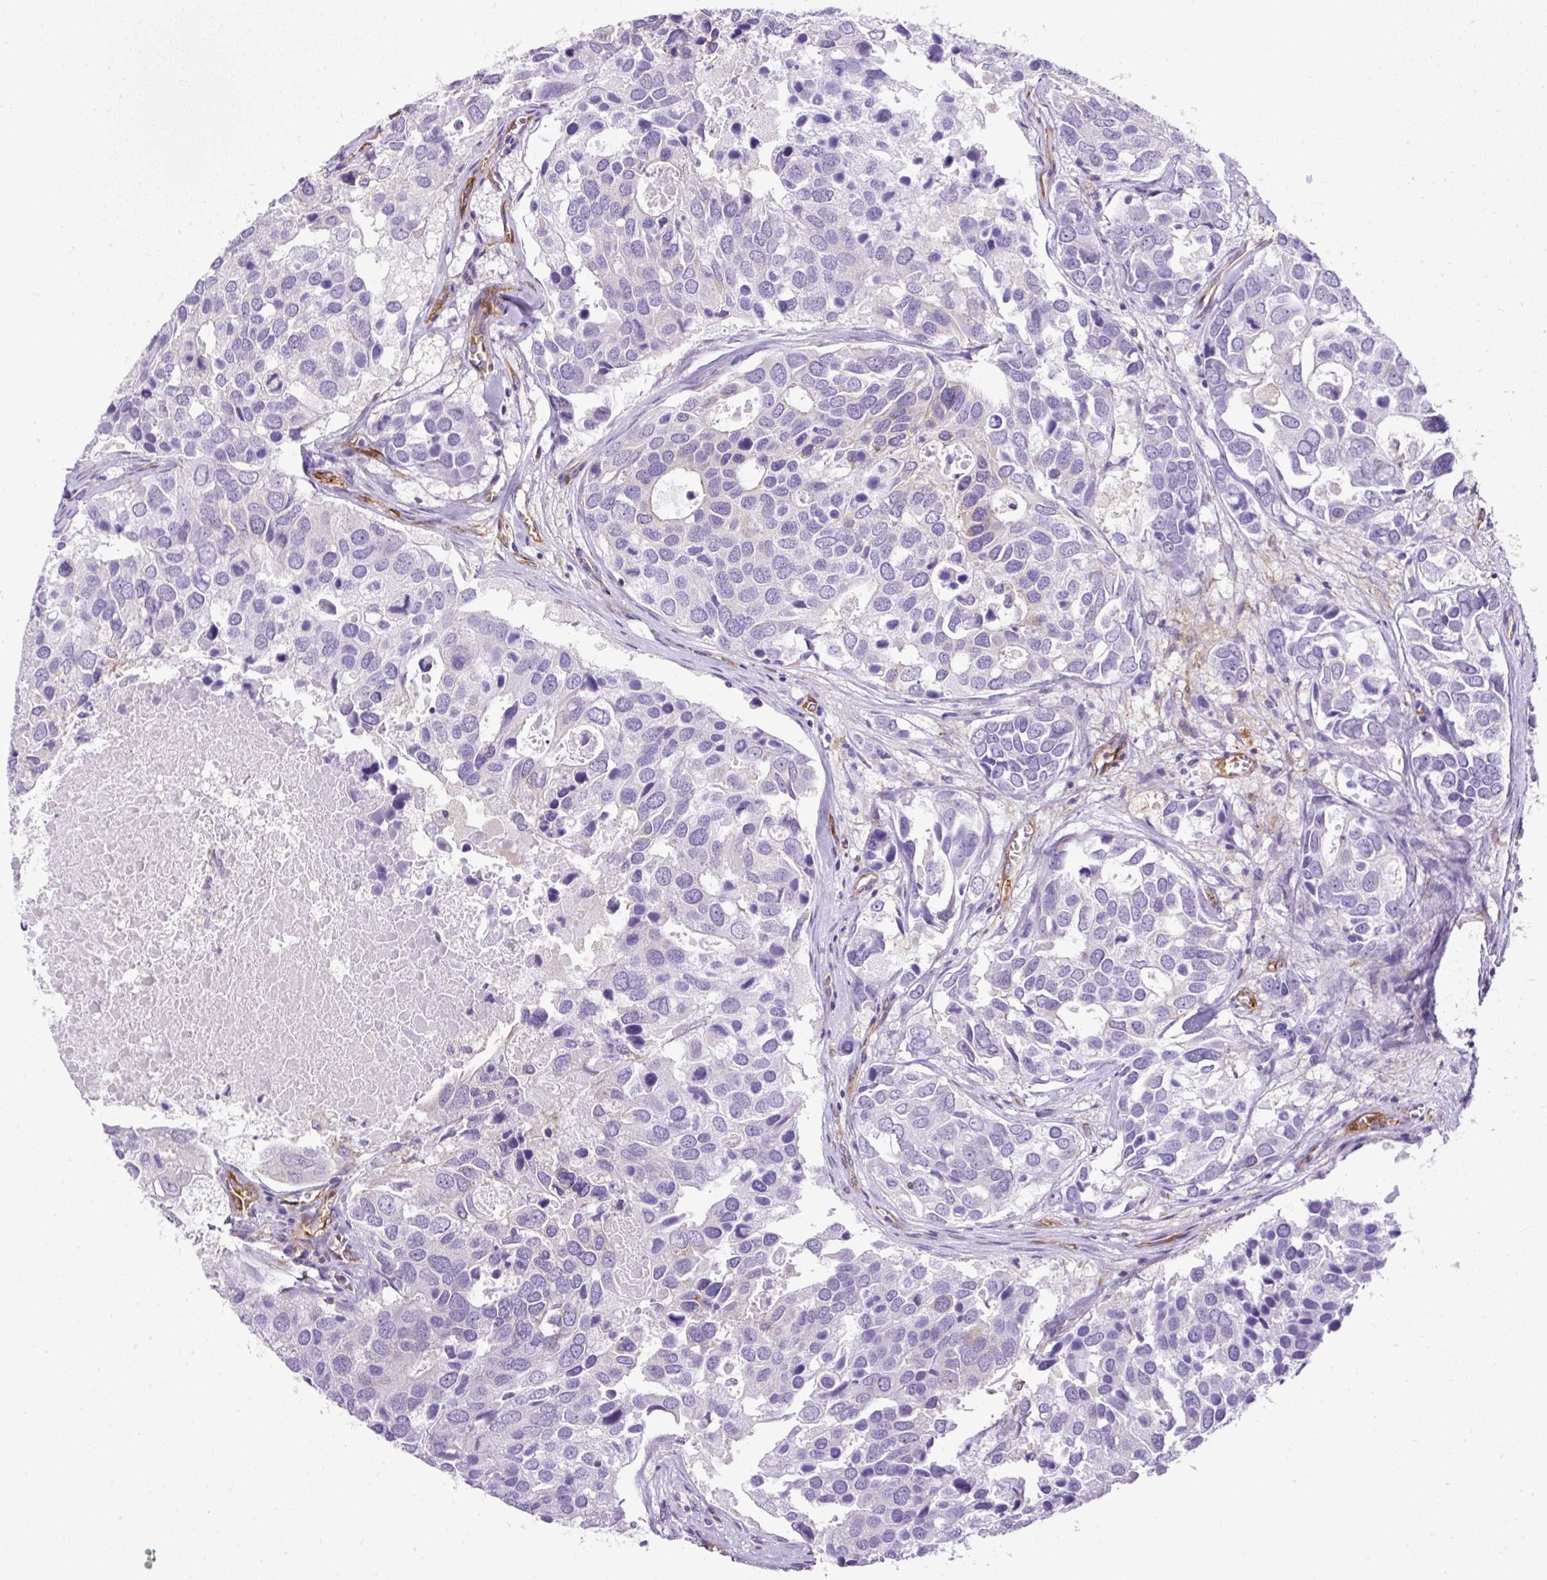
{"staining": {"intensity": "negative", "quantity": "none", "location": "none"}, "tissue": "breast cancer", "cell_type": "Tumor cells", "image_type": "cancer", "snomed": [{"axis": "morphology", "description": "Duct carcinoma"}, {"axis": "topography", "description": "Breast"}], "caption": "DAB immunohistochemical staining of breast cancer shows no significant positivity in tumor cells.", "gene": "MAP1S", "patient": {"sex": "female", "age": 83}}